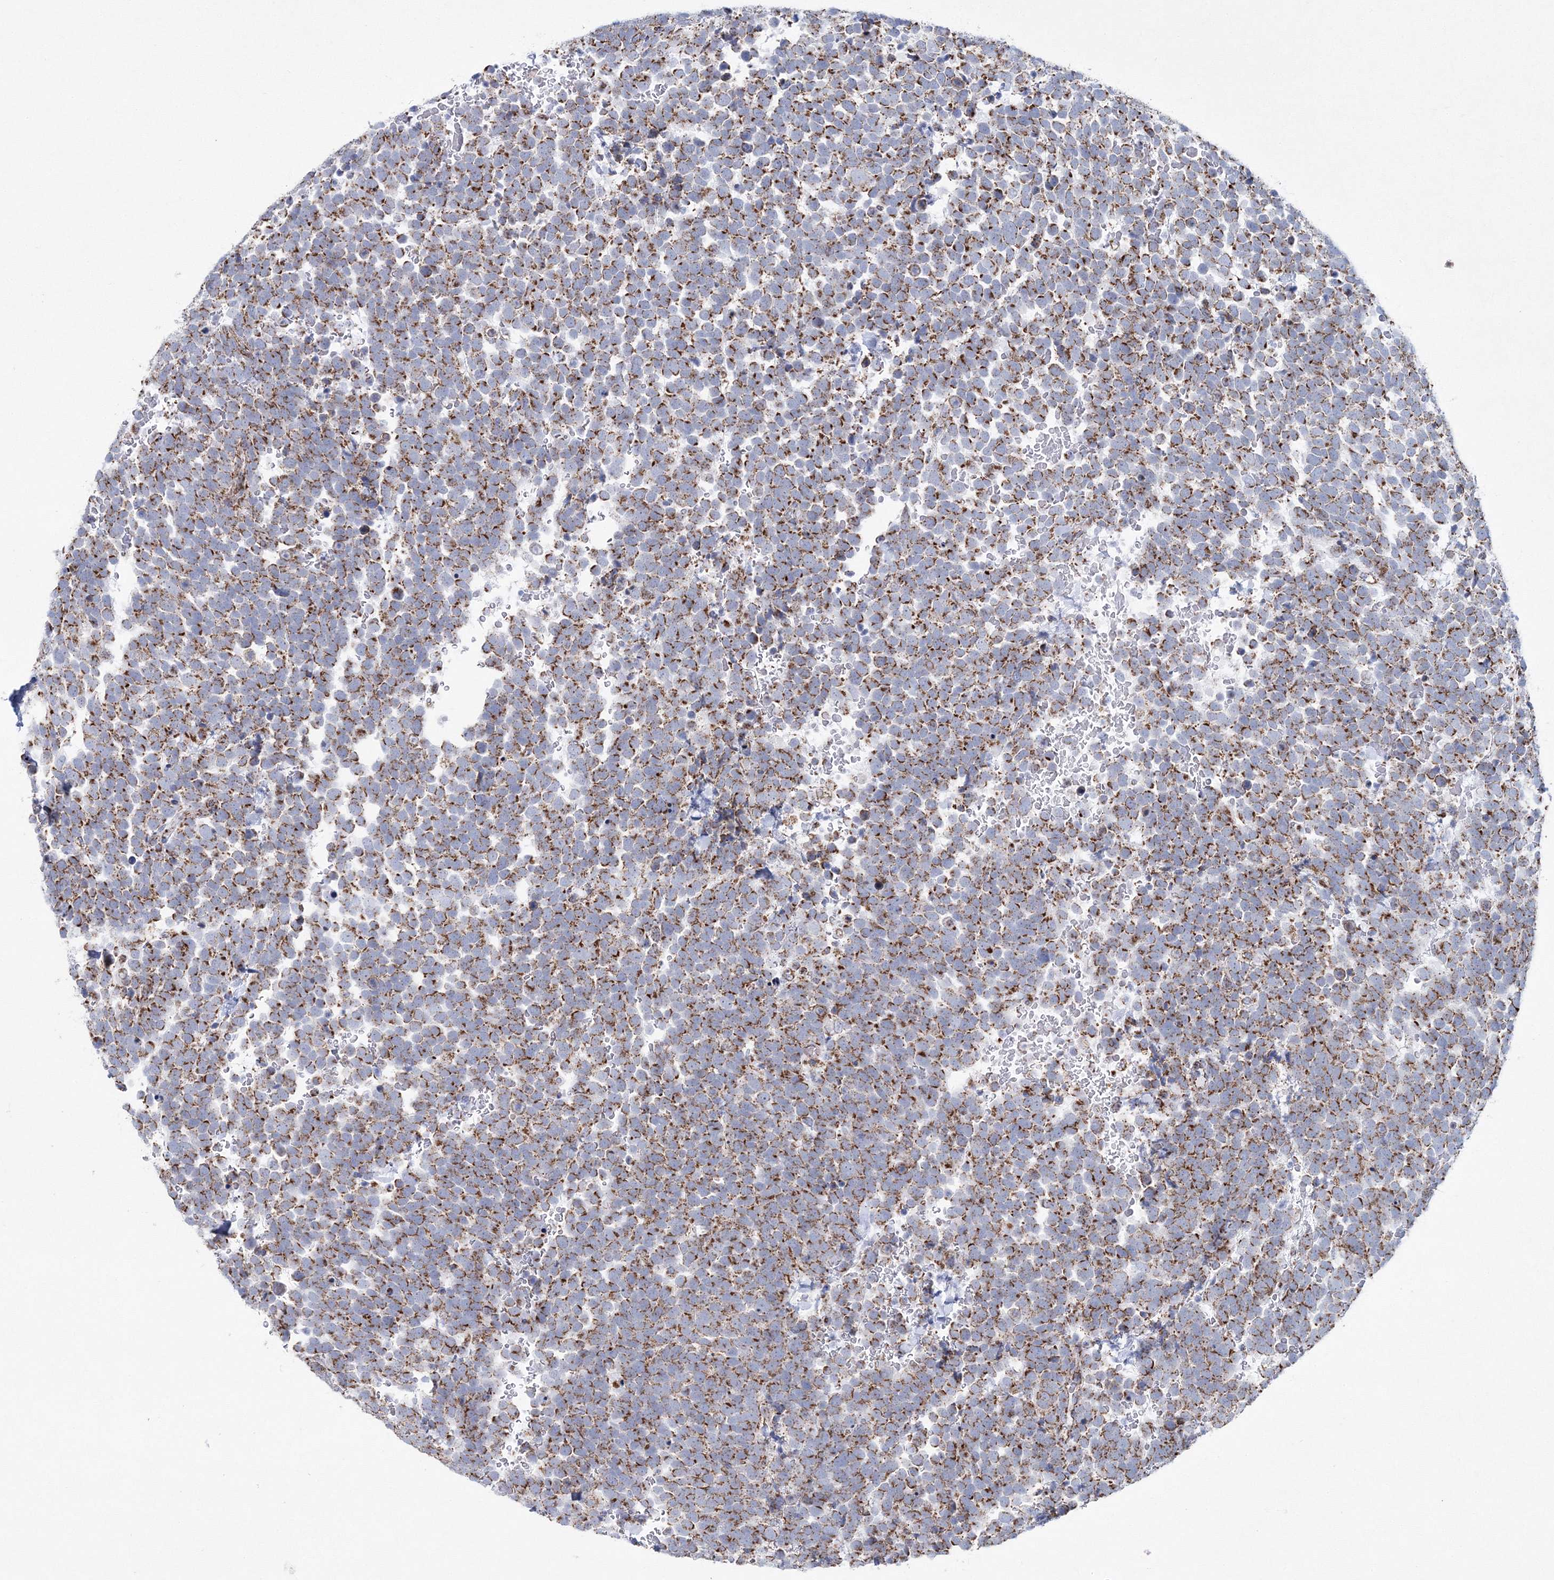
{"staining": {"intensity": "strong", "quantity": ">75%", "location": "cytoplasmic/membranous"}, "tissue": "urothelial cancer", "cell_type": "Tumor cells", "image_type": "cancer", "snomed": [{"axis": "morphology", "description": "Urothelial carcinoma, High grade"}, {"axis": "topography", "description": "Urinary bladder"}], "caption": "Human high-grade urothelial carcinoma stained with a brown dye demonstrates strong cytoplasmic/membranous positive staining in about >75% of tumor cells.", "gene": "HIBCH", "patient": {"sex": "female", "age": 82}}